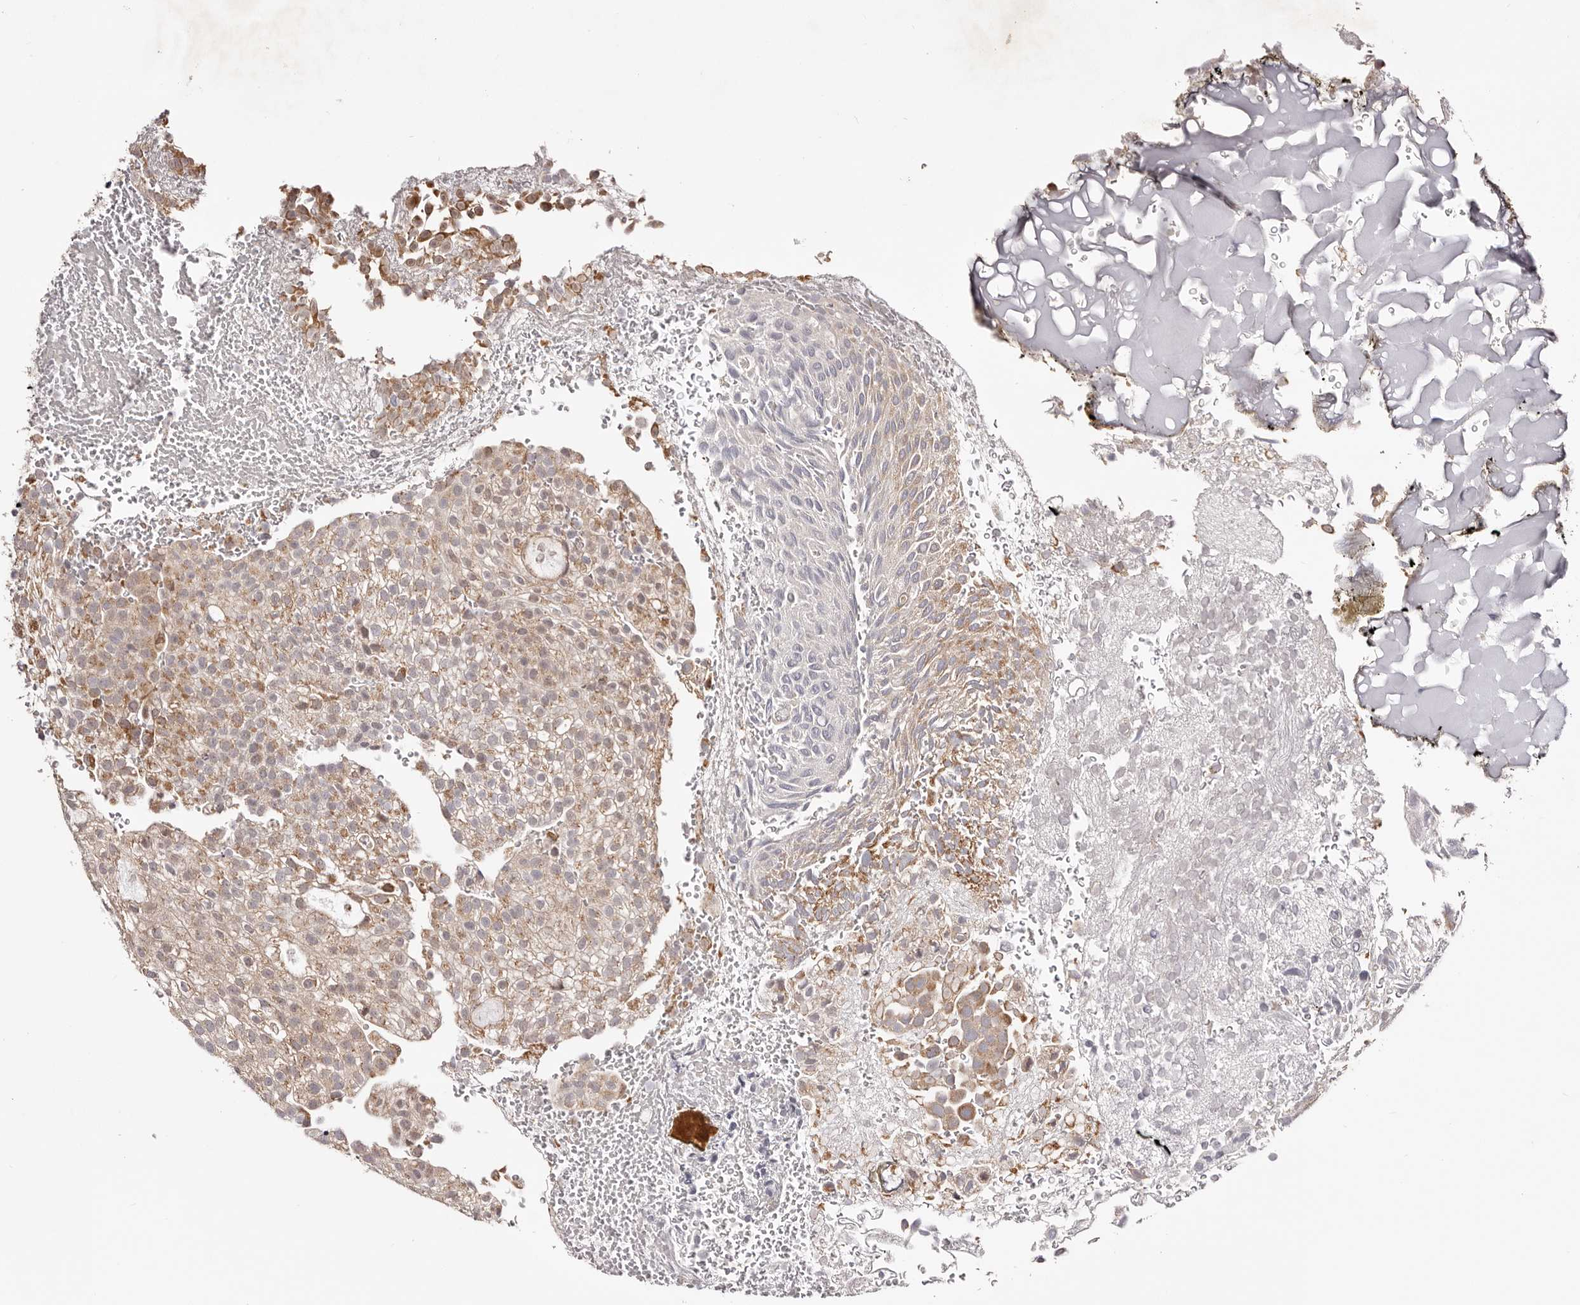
{"staining": {"intensity": "weak", "quantity": ">75%", "location": "cytoplasmic/membranous"}, "tissue": "urothelial cancer", "cell_type": "Tumor cells", "image_type": "cancer", "snomed": [{"axis": "morphology", "description": "Urothelial carcinoma, Low grade"}, {"axis": "topography", "description": "Urinary bladder"}], "caption": "Human urothelial cancer stained with a protein marker exhibits weak staining in tumor cells.", "gene": "EGR3", "patient": {"sex": "male", "age": 78}}